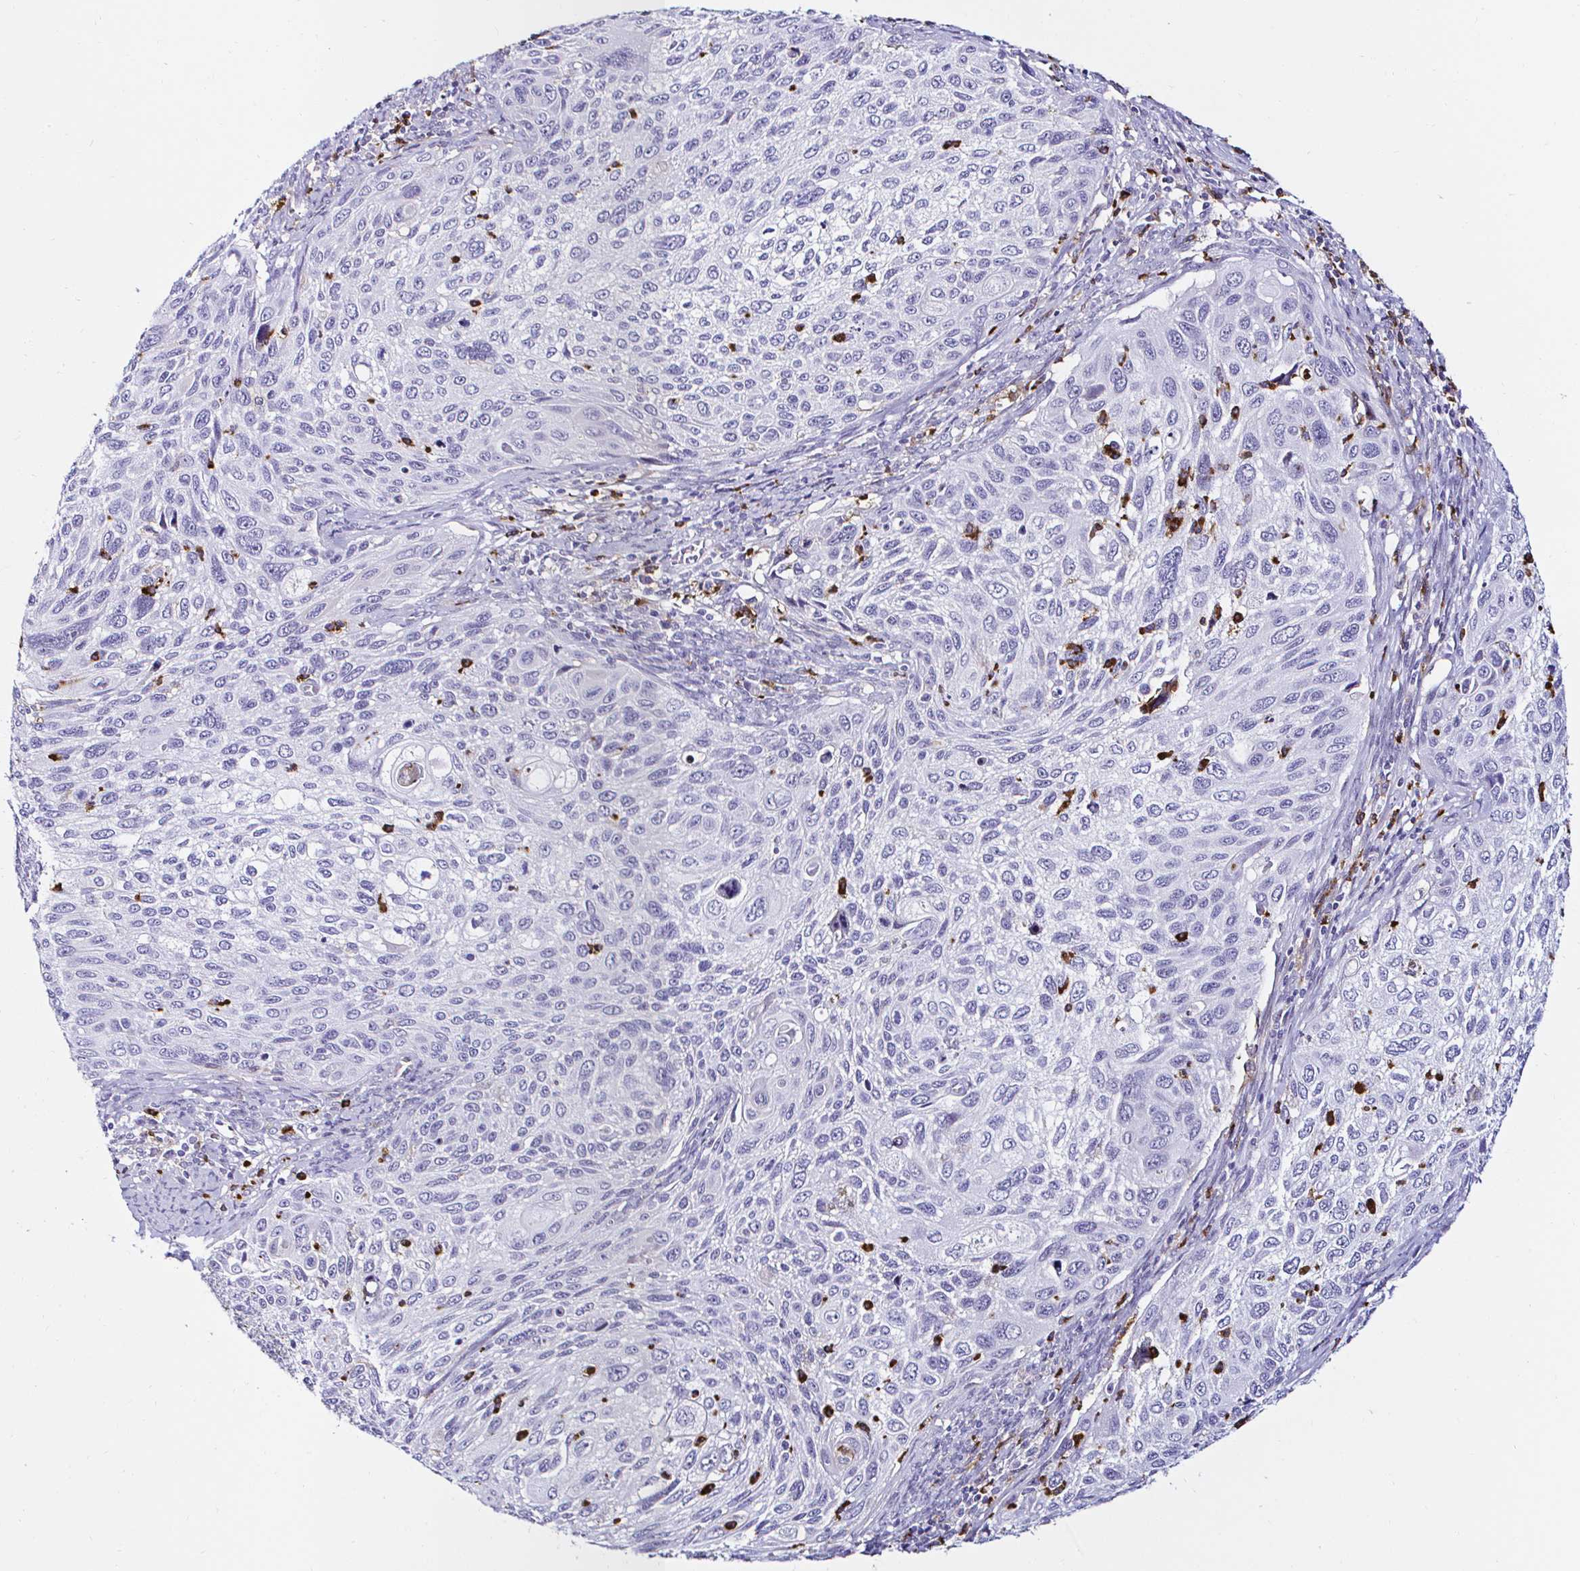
{"staining": {"intensity": "negative", "quantity": "none", "location": "none"}, "tissue": "cervical cancer", "cell_type": "Tumor cells", "image_type": "cancer", "snomed": [{"axis": "morphology", "description": "Squamous cell carcinoma, NOS"}, {"axis": "topography", "description": "Cervix"}], "caption": "DAB (3,3'-diaminobenzidine) immunohistochemical staining of cervical cancer (squamous cell carcinoma) demonstrates no significant staining in tumor cells.", "gene": "CYBB", "patient": {"sex": "female", "age": 70}}